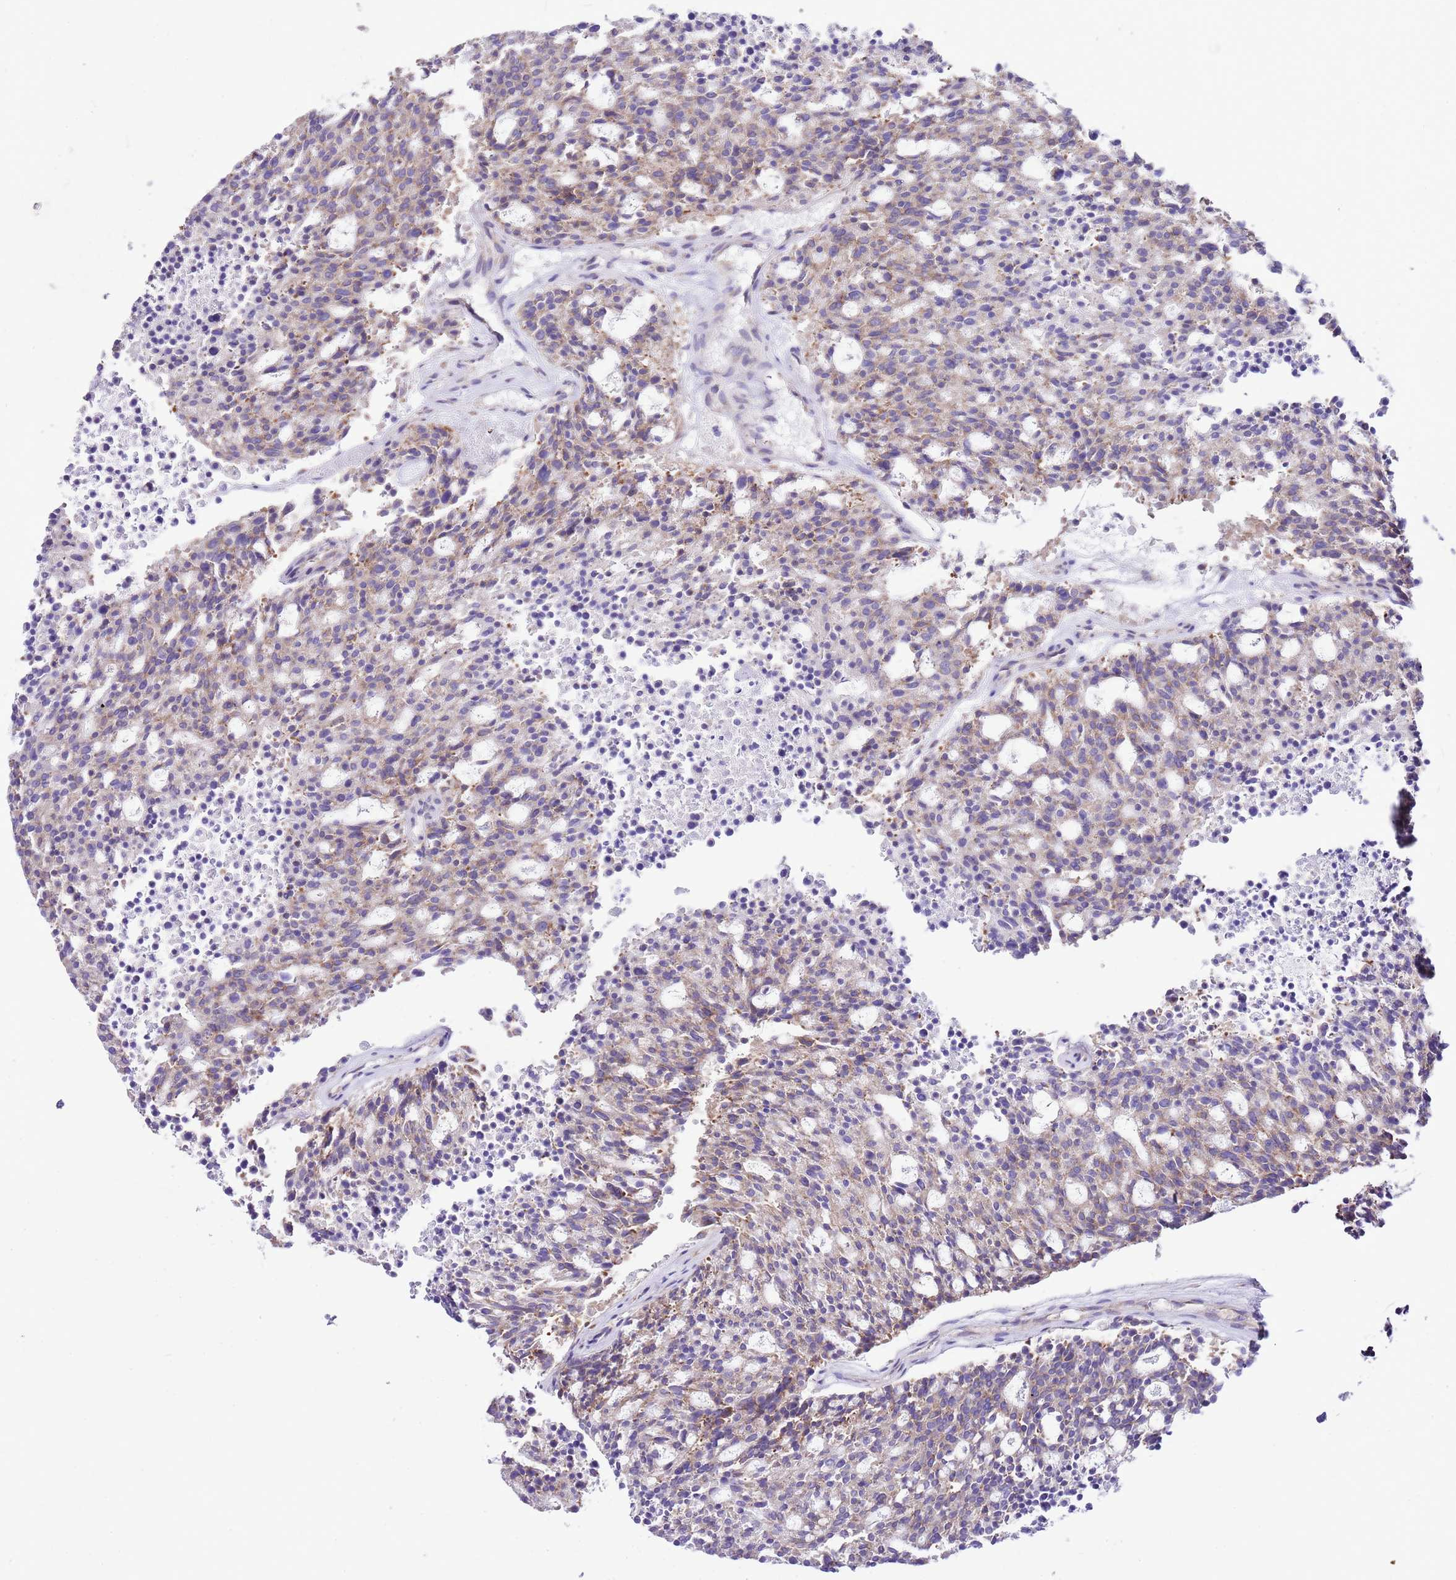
{"staining": {"intensity": "weak", "quantity": "25%-75%", "location": "cytoplasmic/membranous"}, "tissue": "carcinoid", "cell_type": "Tumor cells", "image_type": "cancer", "snomed": [{"axis": "morphology", "description": "Carcinoid, malignant, NOS"}, {"axis": "topography", "description": "Pancreas"}], "caption": "A low amount of weak cytoplasmic/membranous positivity is appreciated in approximately 25%-75% of tumor cells in carcinoid (malignant) tissue.", "gene": "RPS10", "patient": {"sex": "female", "age": 54}}